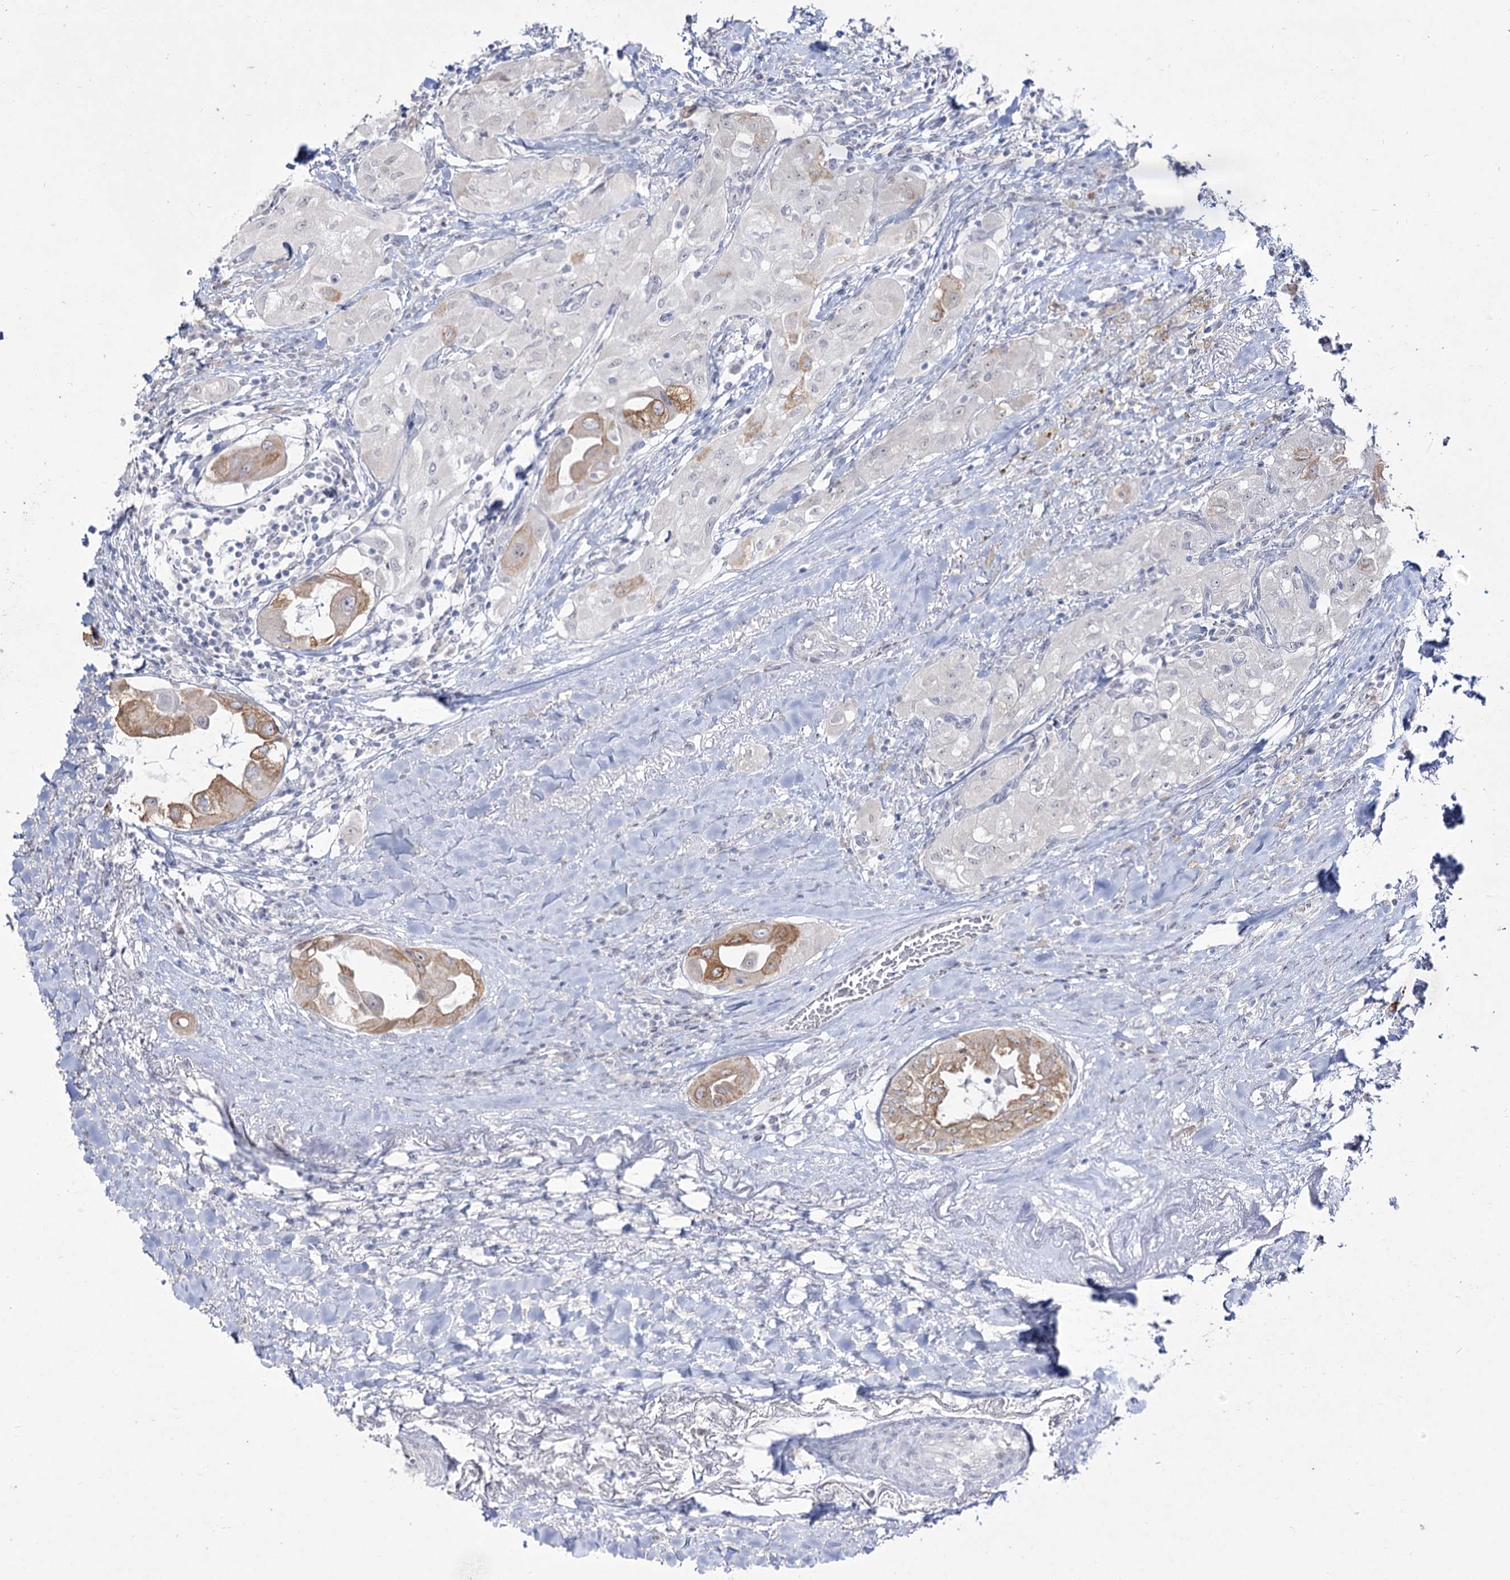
{"staining": {"intensity": "moderate", "quantity": "25%-75%", "location": "cytoplasmic/membranous"}, "tissue": "thyroid cancer", "cell_type": "Tumor cells", "image_type": "cancer", "snomed": [{"axis": "morphology", "description": "Papillary adenocarcinoma, NOS"}, {"axis": "topography", "description": "Thyroid gland"}], "caption": "Protein analysis of papillary adenocarcinoma (thyroid) tissue shows moderate cytoplasmic/membranous positivity in about 25%-75% of tumor cells.", "gene": "DDX50", "patient": {"sex": "female", "age": 59}}